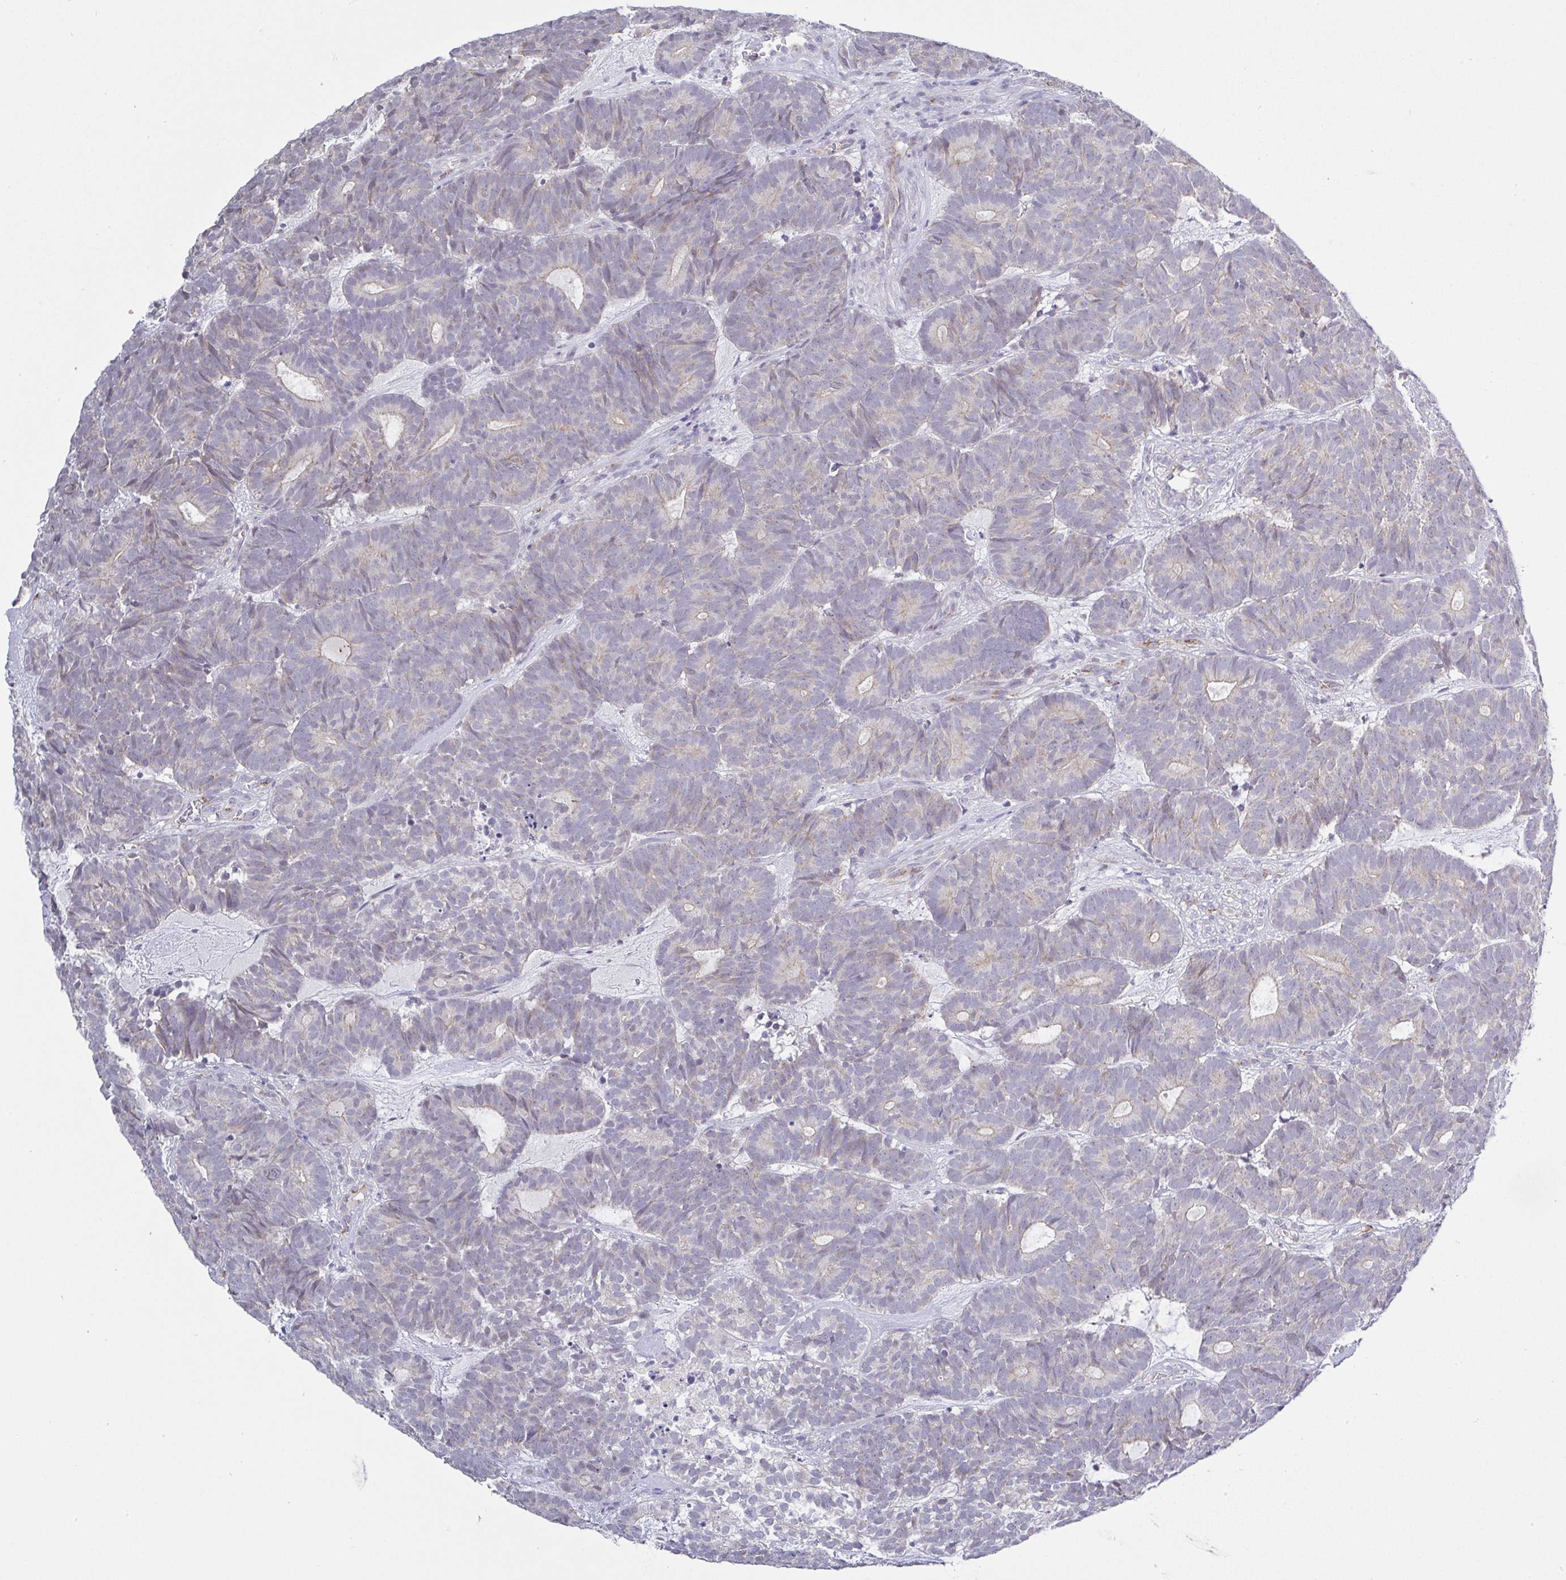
{"staining": {"intensity": "negative", "quantity": "none", "location": "none"}, "tissue": "head and neck cancer", "cell_type": "Tumor cells", "image_type": "cancer", "snomed": [{"axis": "morphology", "description": "Adenocarcinoma, NOS"}, {"axis": "topography", "description": "Head-Neck"}], "caption": "An image of head and neck cancer (adenocarcinoma) stained for a protein reveals no brown staining in tumor cells.", "gene": "PLCD4", "patient": {"sex": "female", "age": 81}}